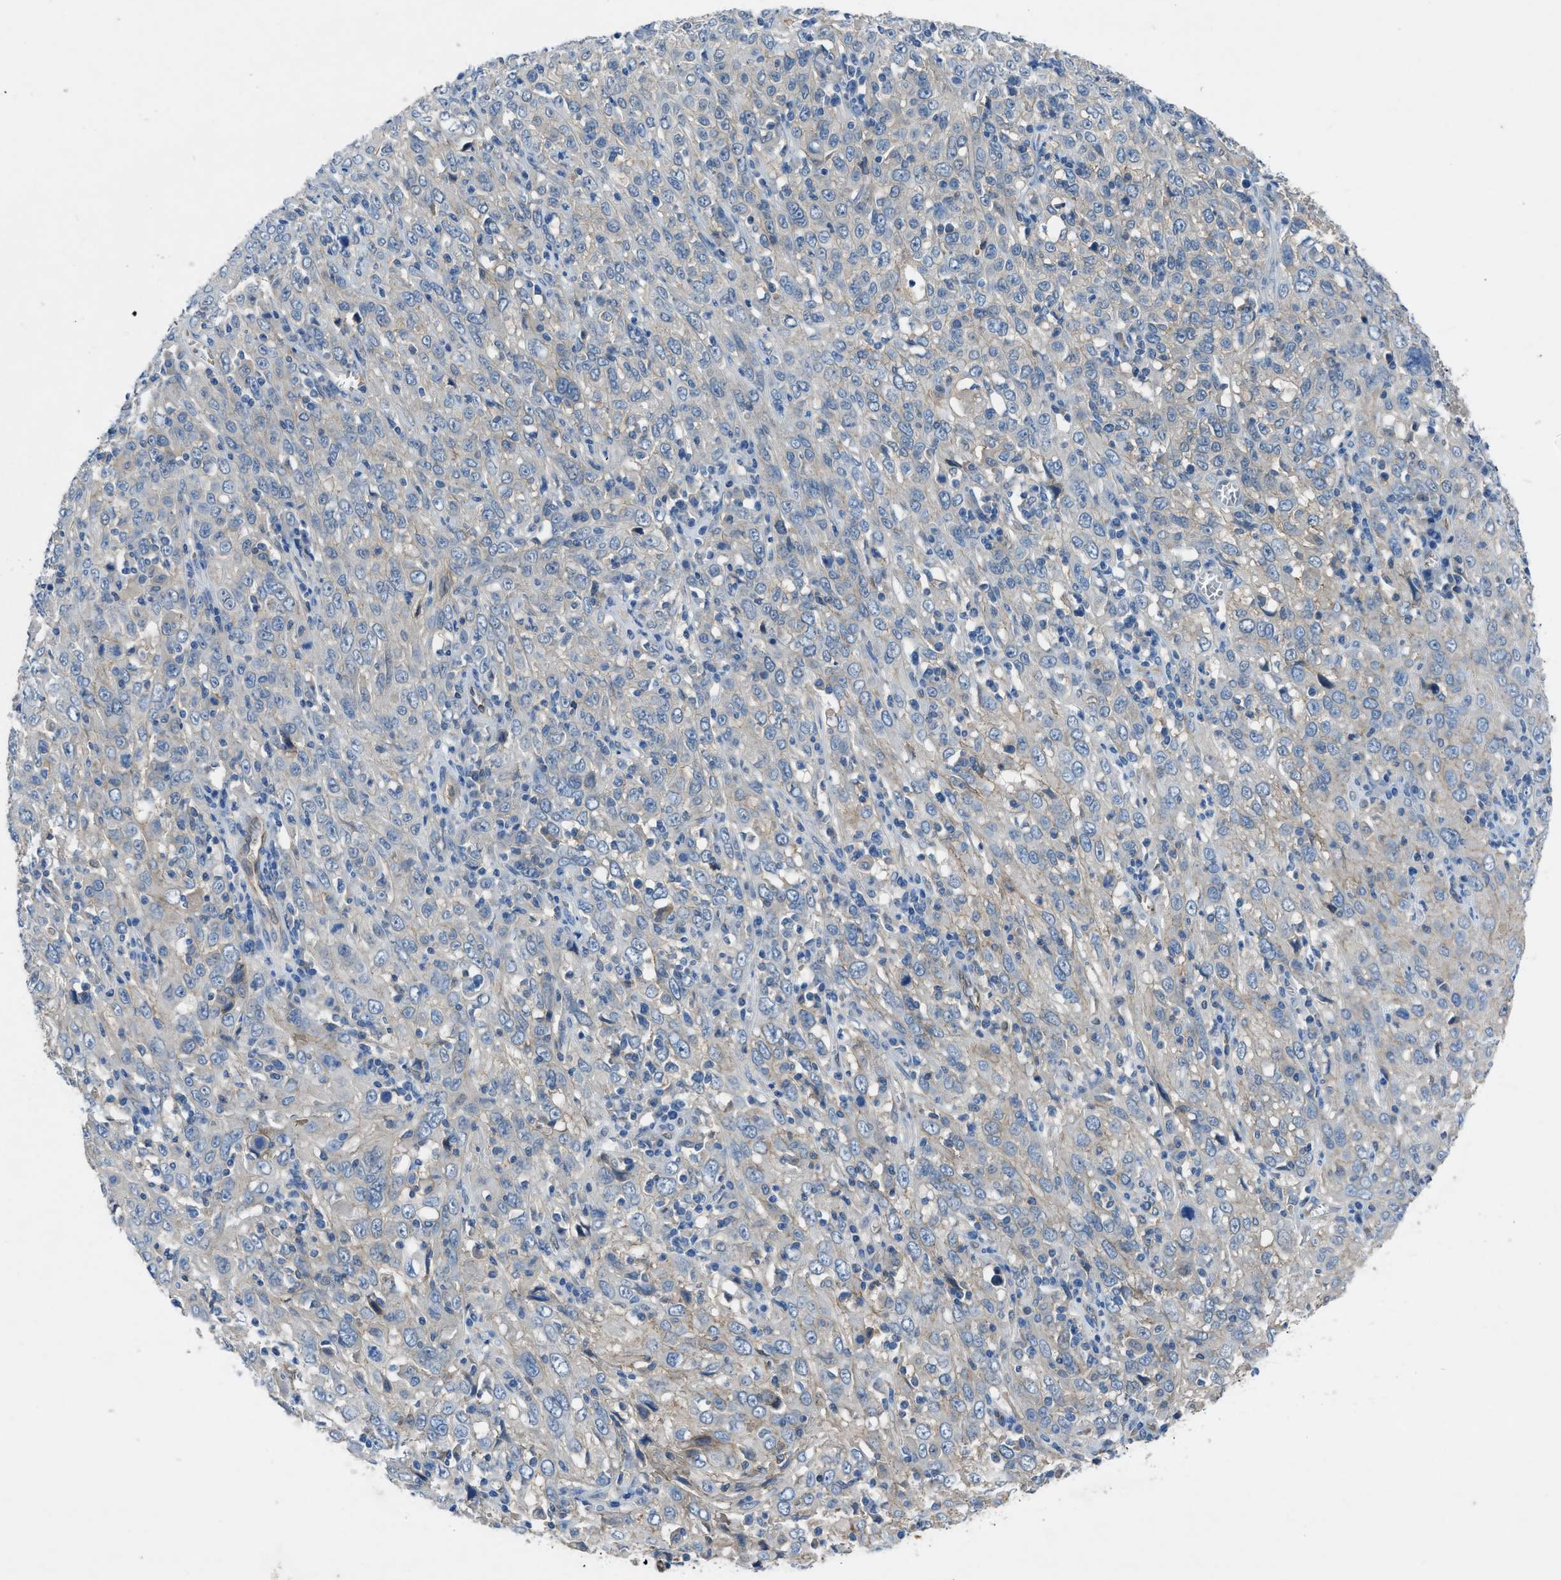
{"staining": {"intensity": "negative", "quantity": "none", "location": "none"}, "tissue": "cervical cancer", "cell_type": "Tumor cells", "image_type": "cancer", "snomed": [{"axis": "morphology", "description": "Squamous cell carcinoma, NOS"}, {"axis": "topography", "description": "Cervix"}], "caption": "High power microscopy photomicrograph of an immunohistochemistry image of cervical cancer (squamous cell carcinoma), revealing no significant positivity in tumor cells.", "gene": "PTGFRN", "patient": {"sex": "female", "age": 46}}